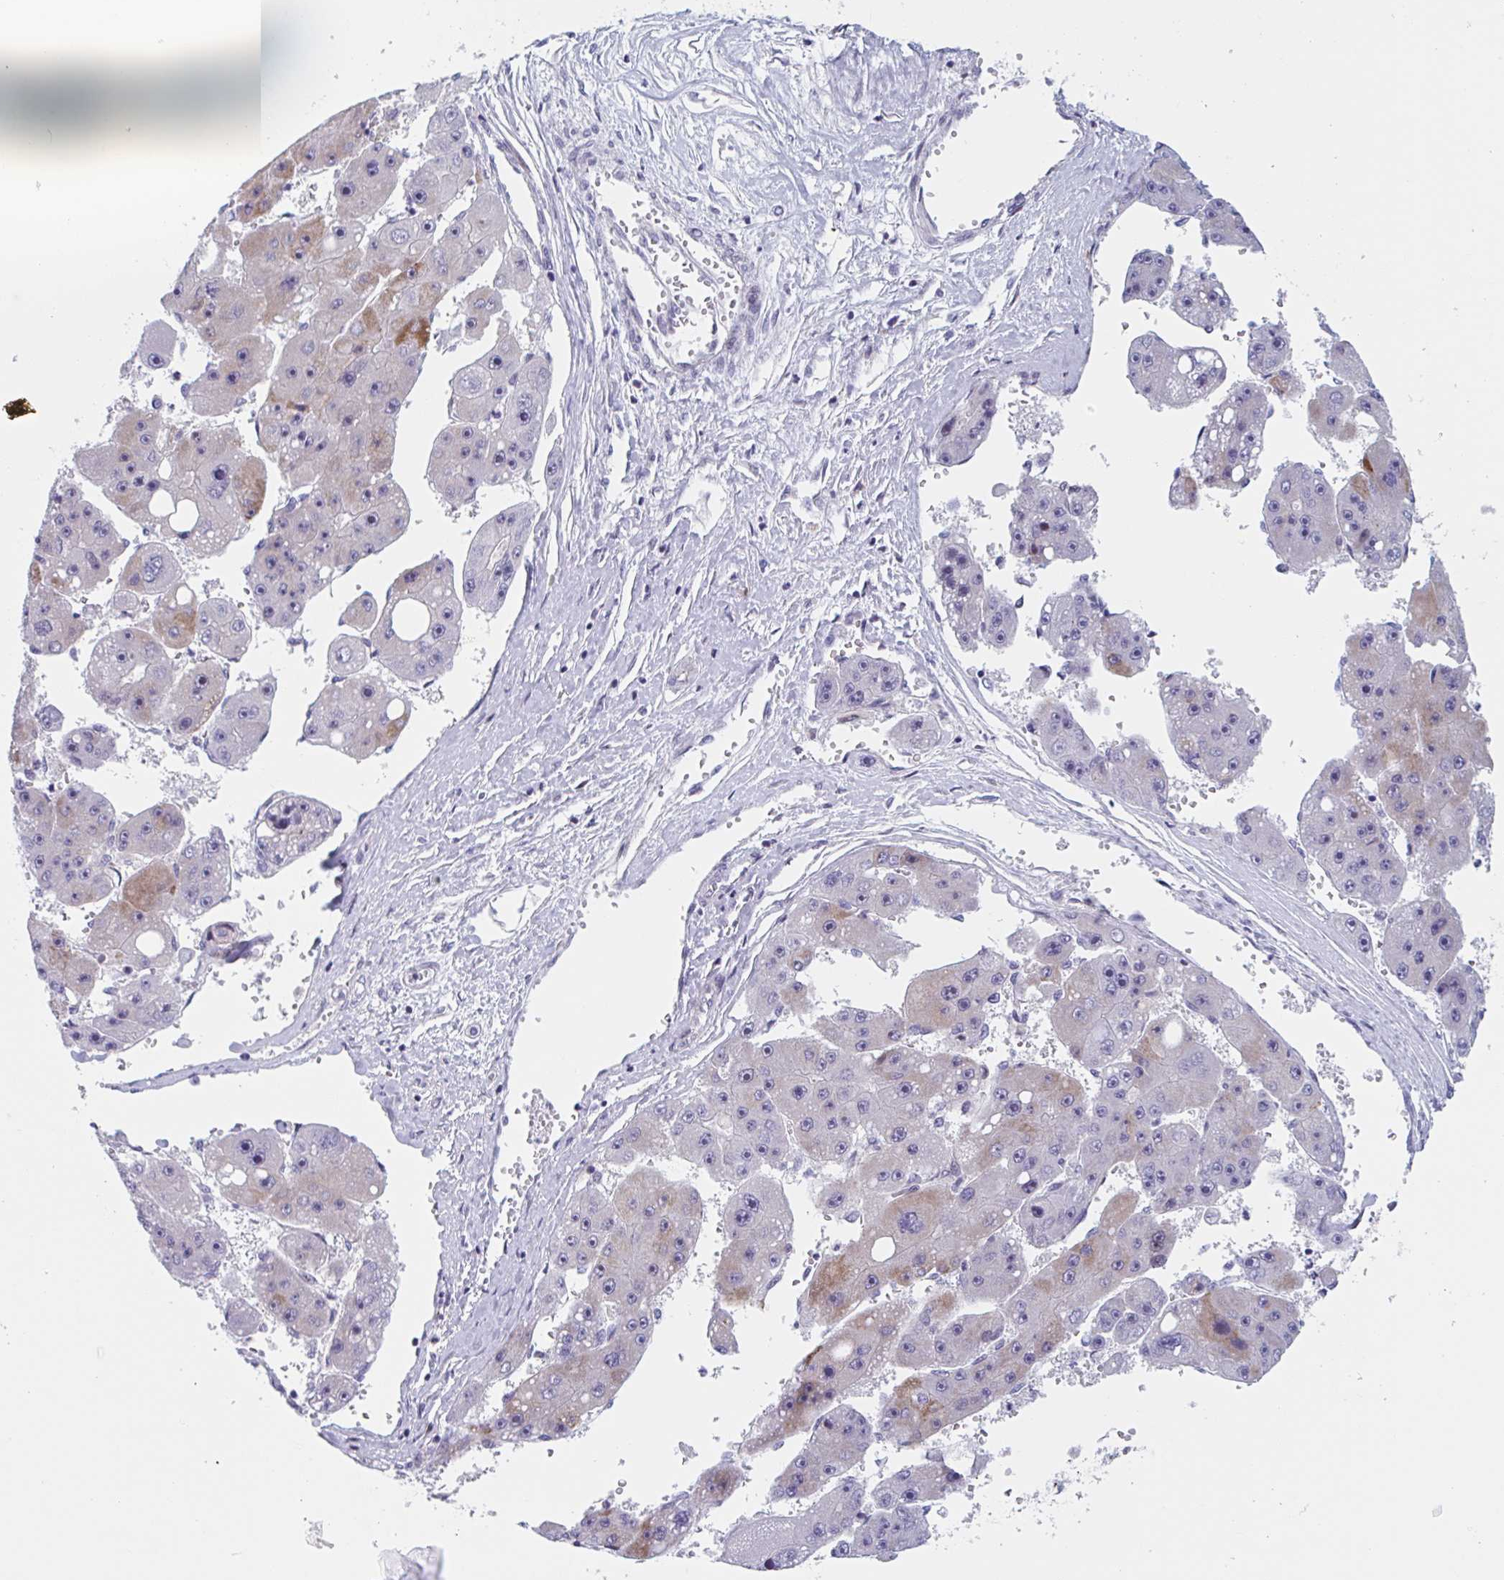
{"staining": {"intensity": "weak", "quantity": "<25%", "location": "cytoplasmic/membranous"}, "tissue": "liver cancer", "cell_type": "Tumor cells", "image_type": "cancer", "snomed": [{"axis": "morphology", "description": "Carcinoma, Hepatocellular, NOS"}, {"axis": "topography", "description": "Liver"}], "caption": "IHC of human liver cancer (hepatocellular carcinoma) exhibits no expression in tumor cells.", "gene": "DUXA", "patient": {"sex": "female", "age": 61}}